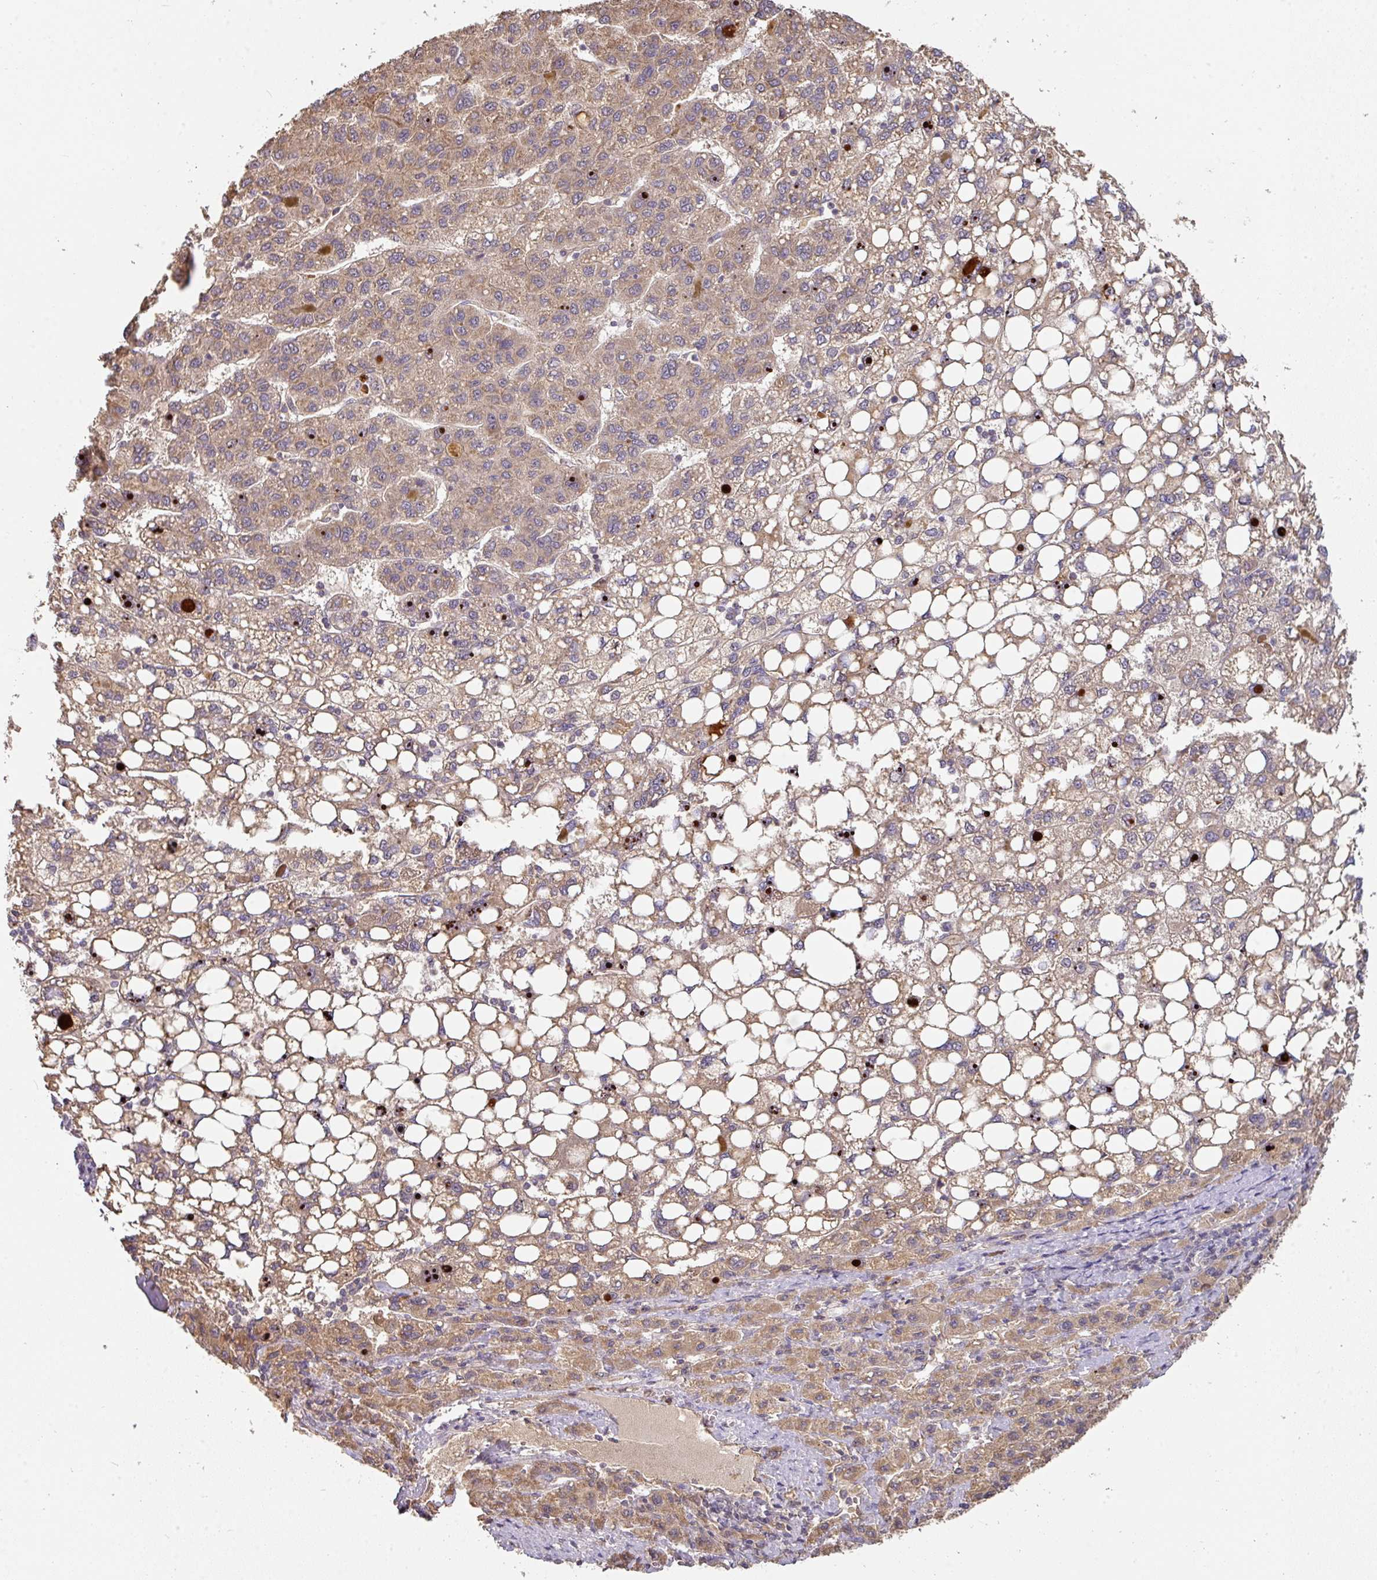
{"staining": {"intensity": "weak", "quantity": ">75%", "location": "cytoplasmic/membranous"}, "tissue": "liver cancer", "cell_type": "Tumor cells", "image_type": "cancer", "snomed": [{"axis": "morphology", "description": "Carcinoma, Hepatocellular, NOS"}, {"axis": "topography", "description": "Liver"}], "caption": "Immunohistochemistry histopathology image of neoplastic tissue: human hepatocellular carcinoma (liver) stained using IHC reveals low levels of weak protein expression localized specifically in the cytoplasmic/membranous of tumor cells, appearing as a cytoplasmic/membranous brown color.", "gene": "ACVR2B", "patient": {"sex": "female", "age": 82}}